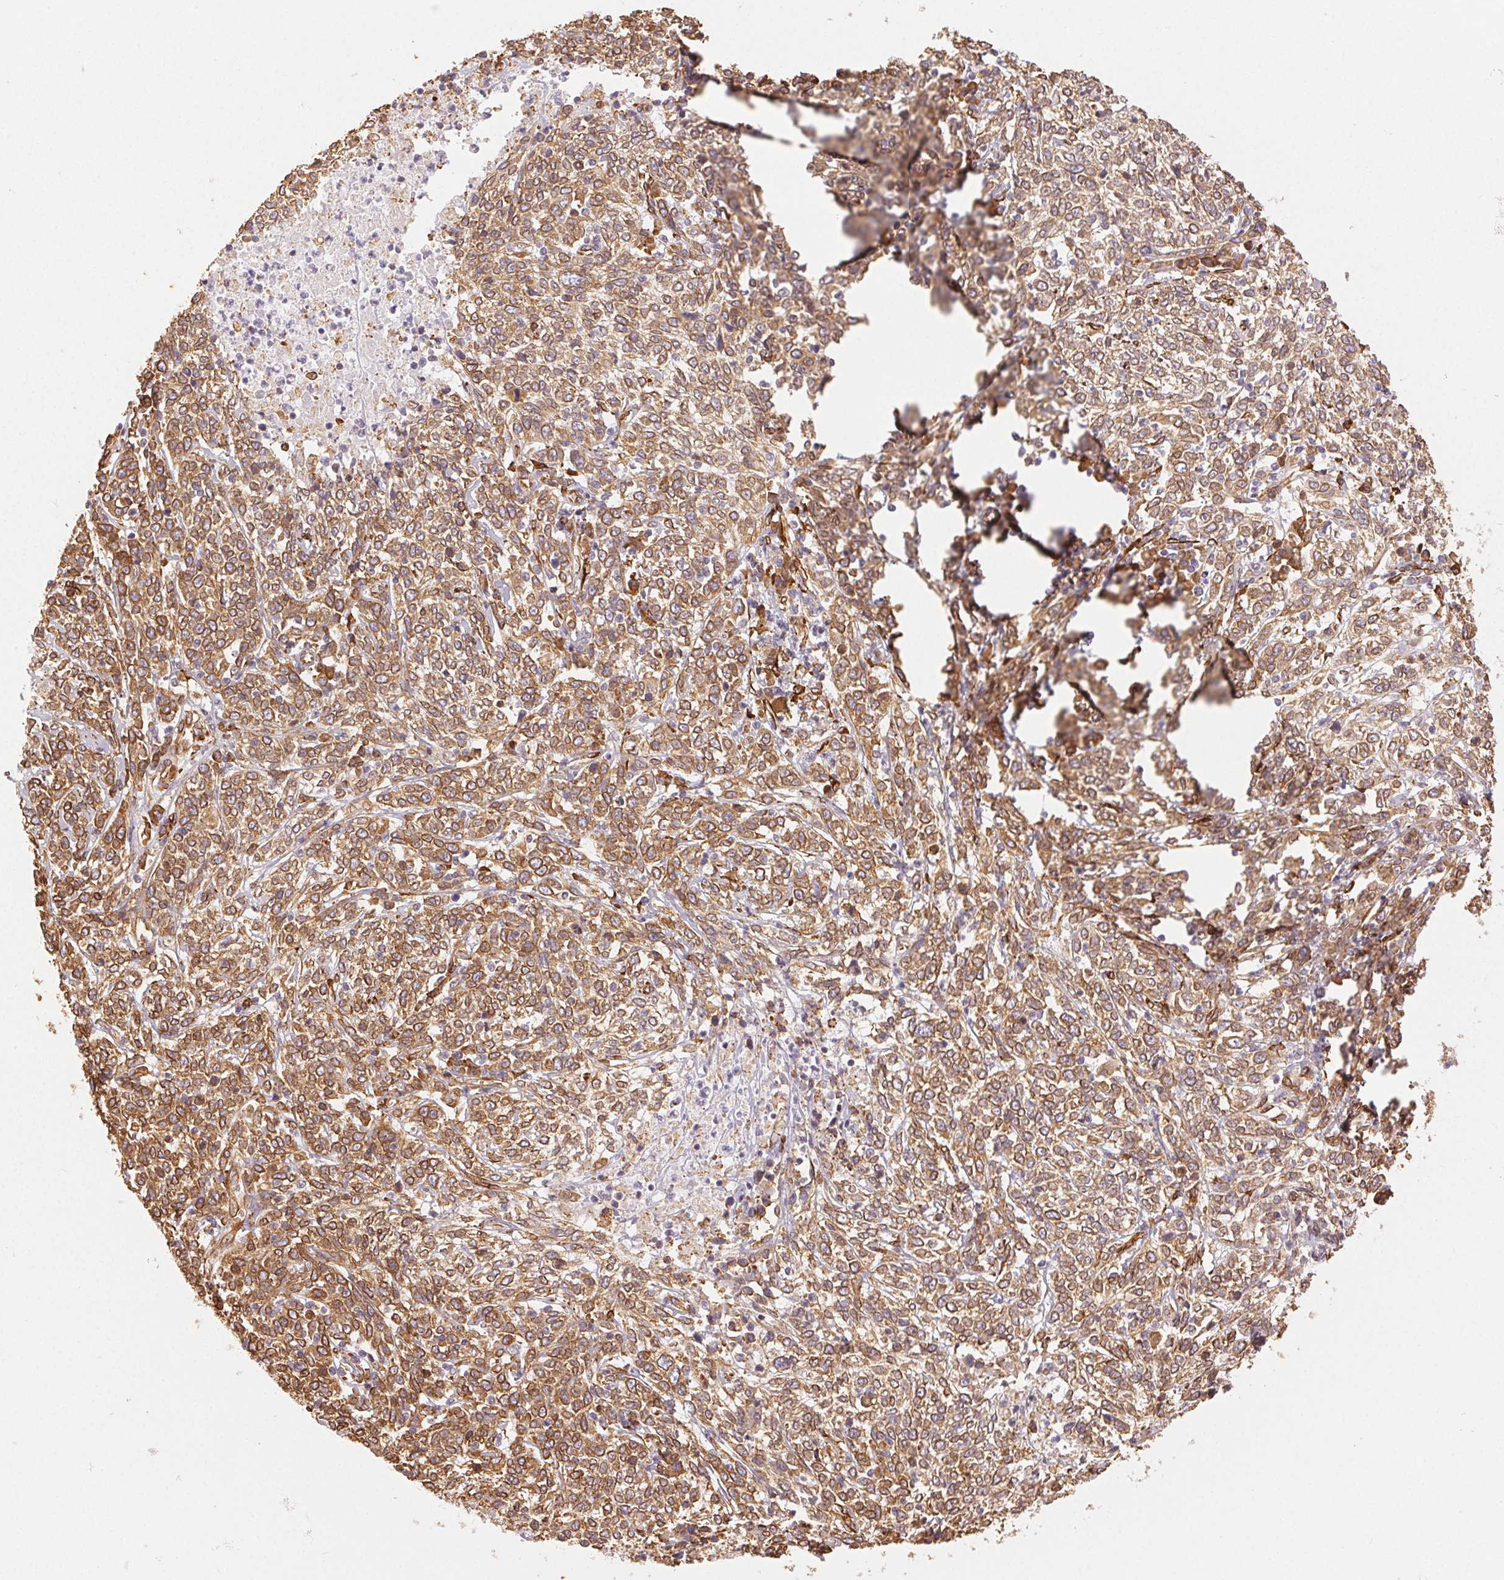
{"staining": {"intensity": "moderate", "quantity": ">75%", "location": "cytoplasmic/membranous"}, "tissue": "cervical cancer", "cell_type": "Tumor cells", "image_type": "cancer", "snomed": [{"axis": "morphology", "description": "Squamous cell carcinoma, NOS"}, {"axis": "topography", "description": "Cervix"}], "caption": "Cervical squamous cell carcinoma stained with immunohistochemistry shows moderate cytoplasmic/membranous positivity in about >75% of tumor cells. The staining is performed using DAB (3,3'-diaminobenzidine) brown chromogen to label protein expression. The nuclei are counter-stained blue using hematoxylin.", "gene": "RCN3", "patient": {"sex": "female", "age": 46}}